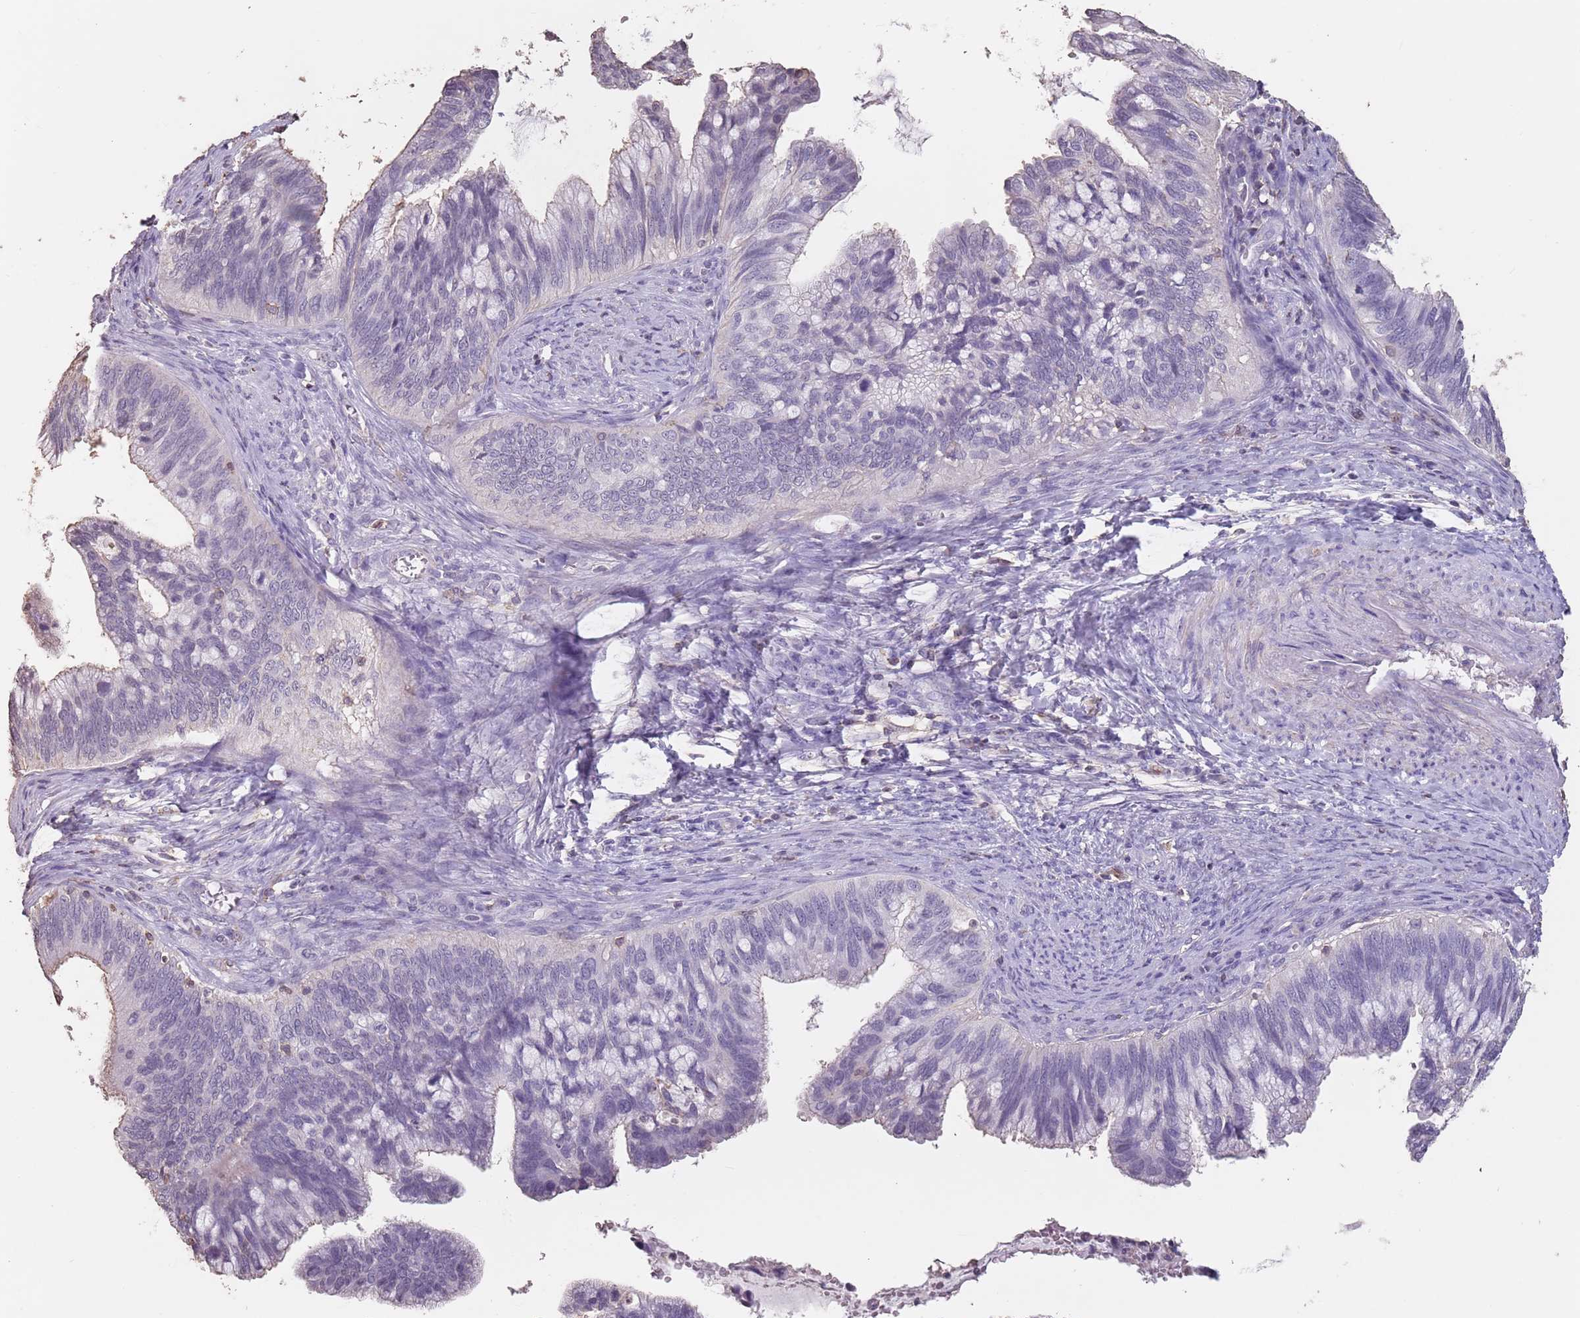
{"staining": {"intensity": "negative", "quantity": "none", "location": "none"}, "tissue": "cervical cancer", "cell_type": "Tumor cells", "image_type": "cancer", "snomed": [{"axis": "morphology", "description": "Adenocarcinoma, NOS"}, {"axis": "topography", "description": "Cervix"}], "caption": "Human adenocarcinoma (cervical) stained for a protein using immunohistochemistry reveals no expression in tumor cells.", "gene": "SUN5", "patient": {"sex": "female", "age": 42}}